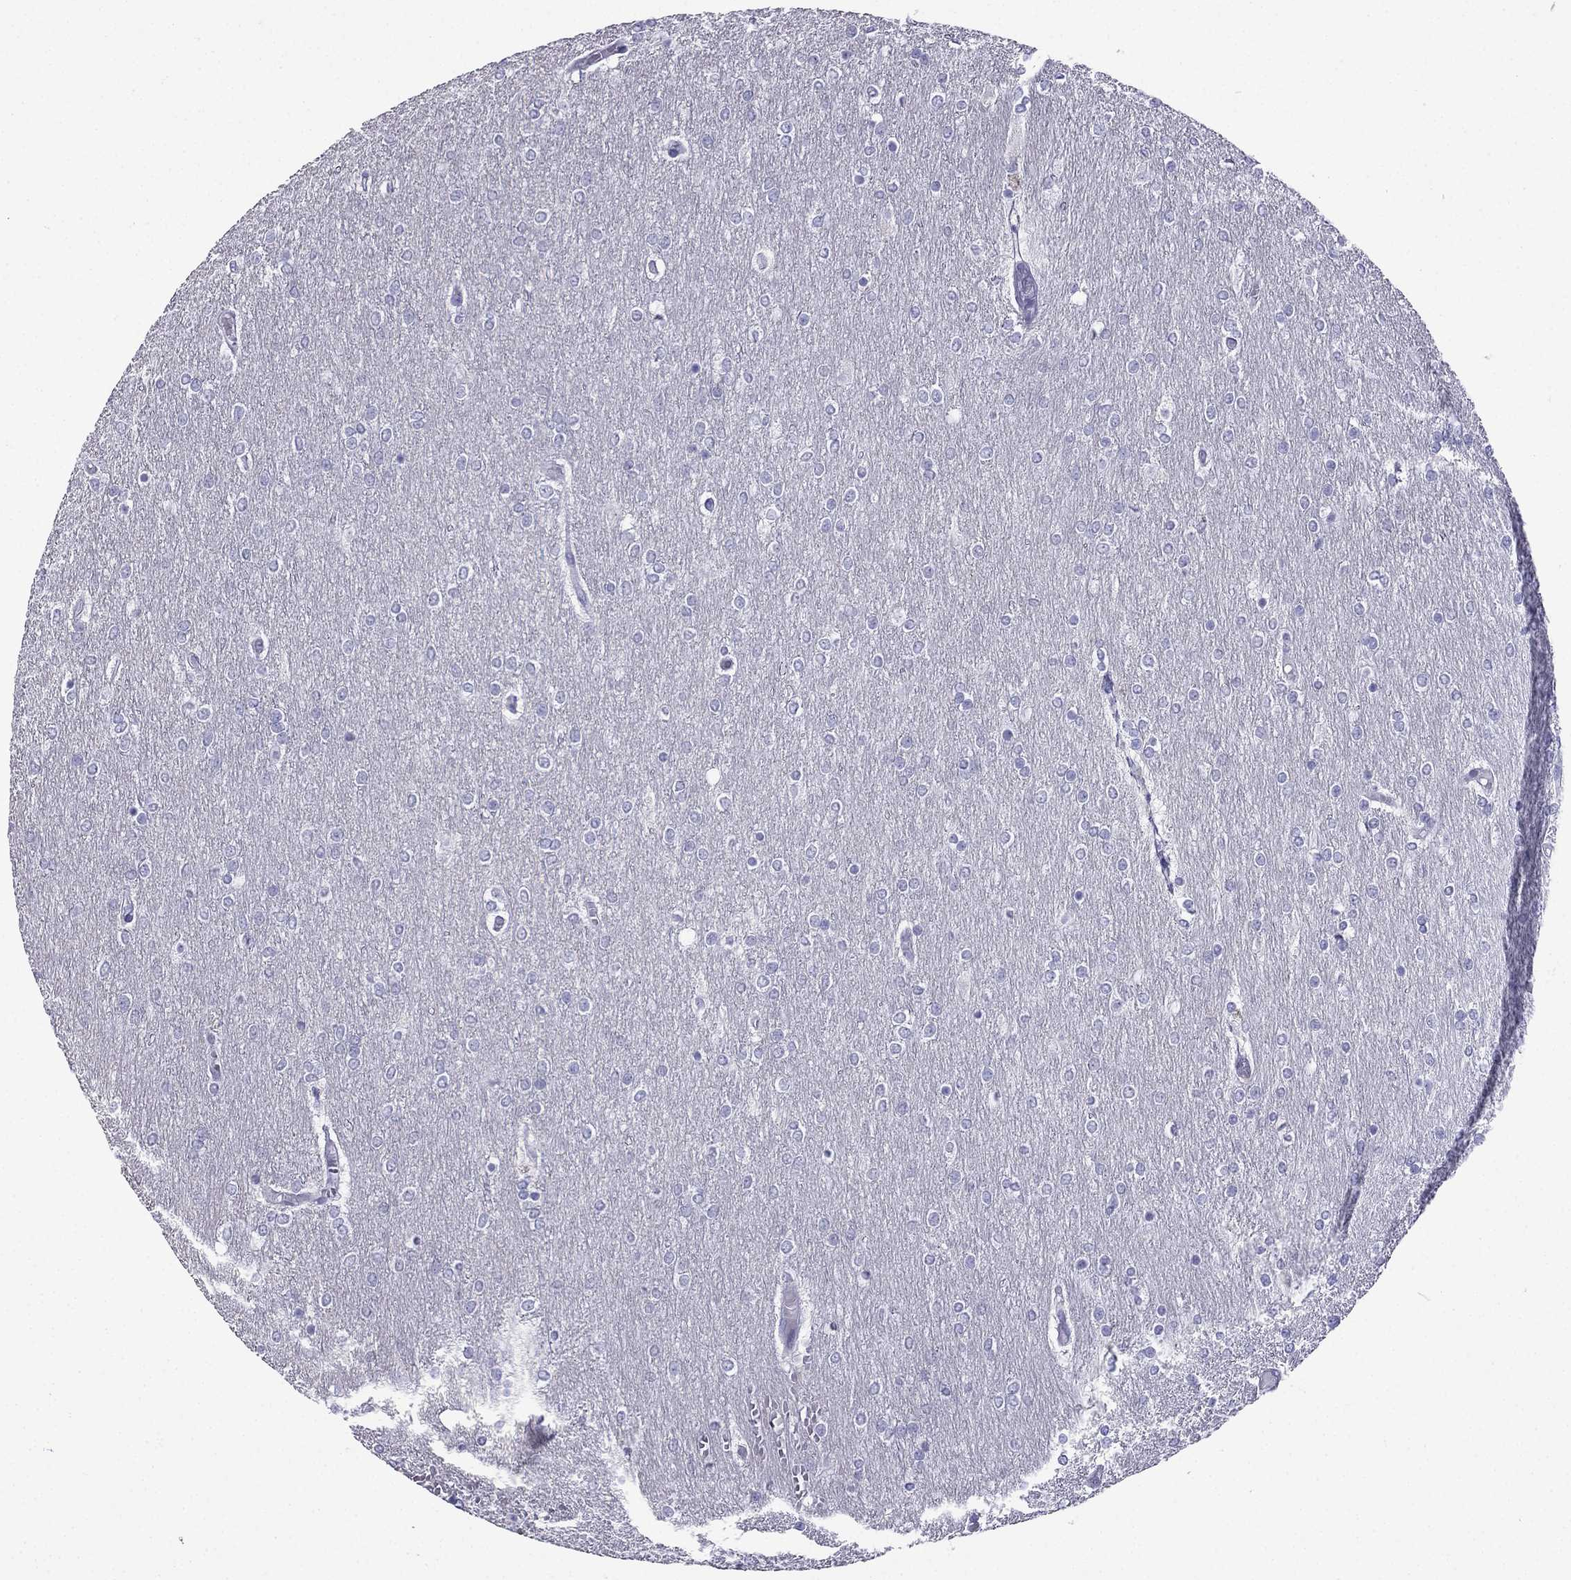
{"staining": {"intensity": "negative", "quantity": "none", "location": "none"}, "tissue": "glioma", "cell_type": "Tumor cells", "image_type": "cancer", "snomed": [{"axis": "morphology", "description": "Glioma, malignant, High grade"}, {"axis": "topography", "description": "Brain"}], "caption": "This is a image of immunohistochemistry (IHC) staining of glioma, which shows no positivity in tumor cells. (DAB immunohistochemistry with hematoxylin counter stain).", "gene": "GJA8", "patient": {"sex": "female", "age": 61}}